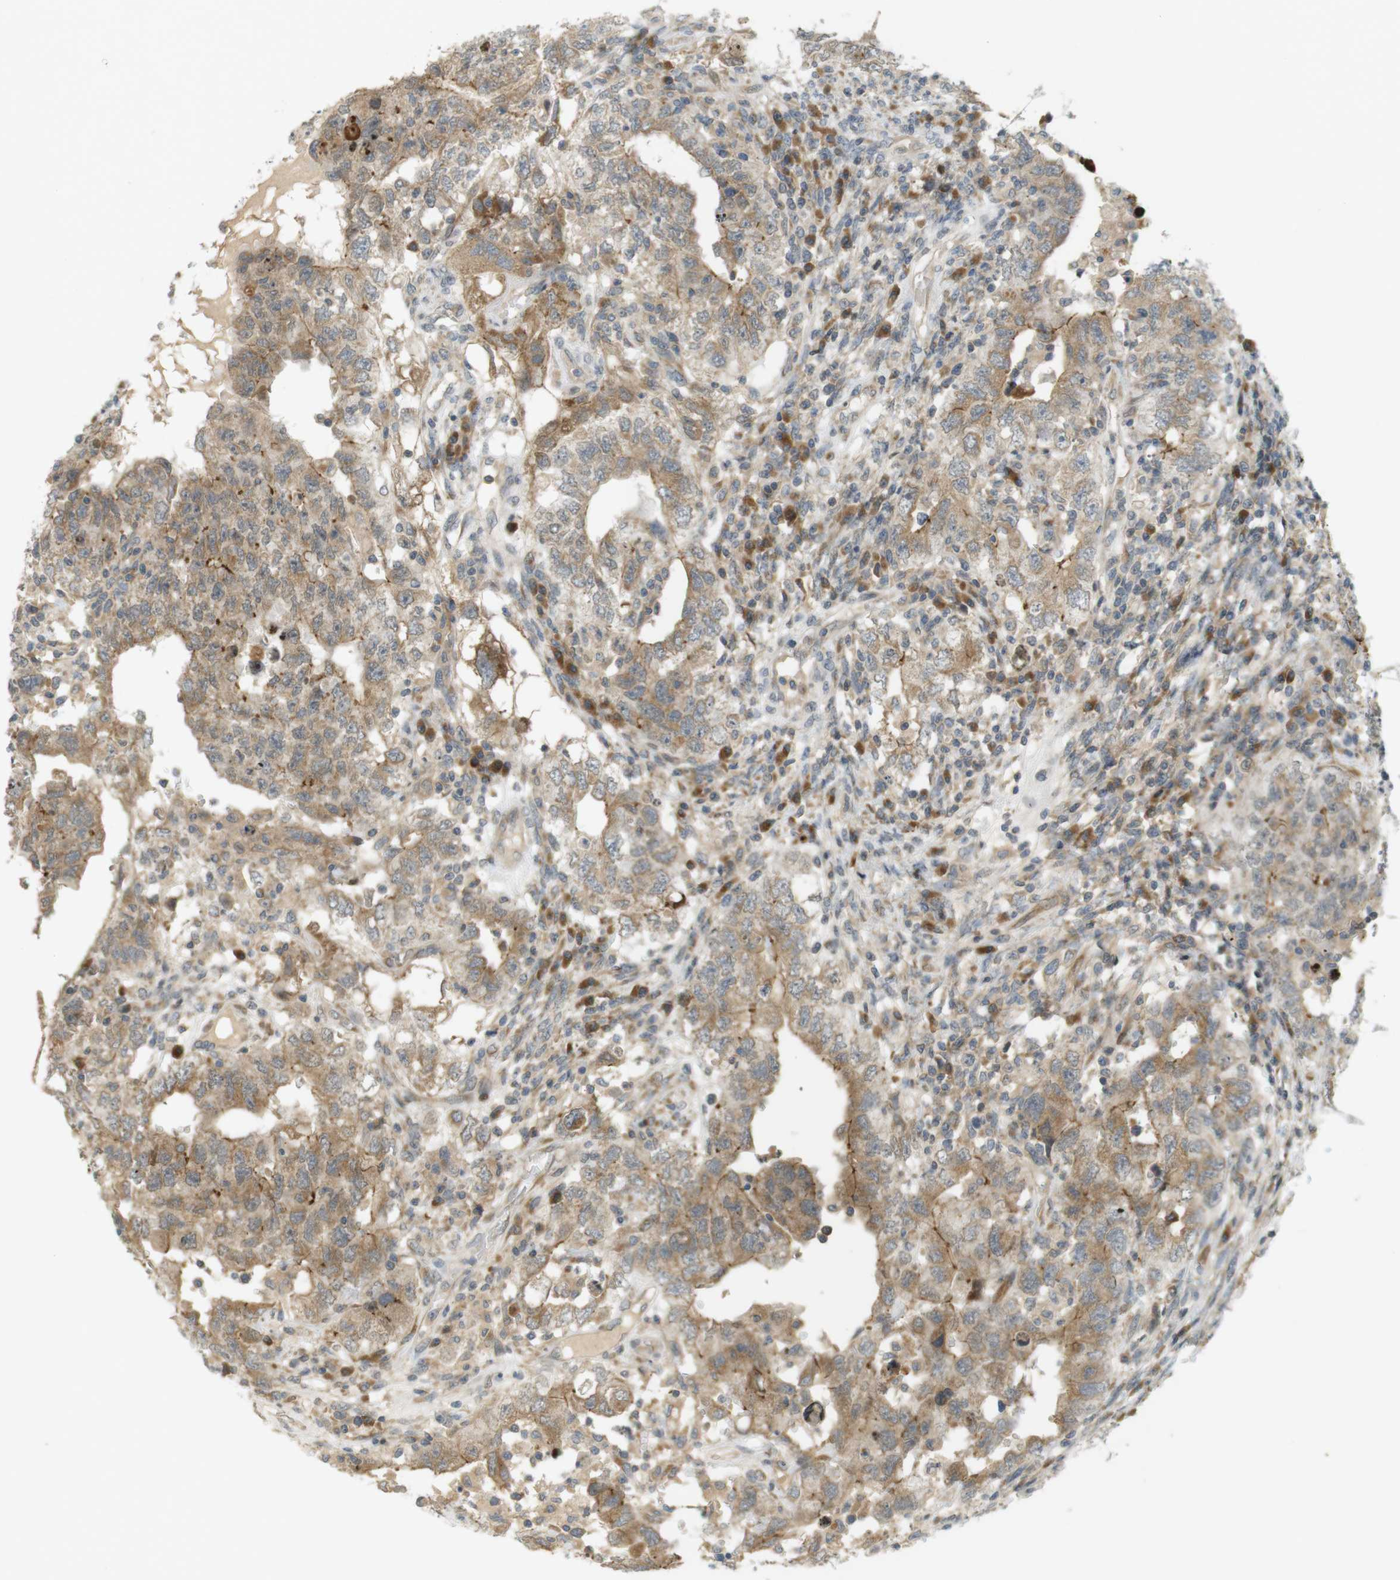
{"staining": {"intensity": "moderate", "quantity": ">75%", "location": "cytoplasmic/membranous"}, "tissue": "testis cancer", "cell_type": "Tumor cells", "image_type": "cancer", "snomed": [{"axis": "morphology", "description": "Carcinoma, Embryonal, NOS"}, {"axis": "topography", "description": "Testis"}], "caption": "Immunohistochemistry histopathology image of neoplastic tissue: testis cancer (embryonal carcinoma) stained using immunohistochemistry (IHC) displays medium levels of moderate protein expression localized specifically in the cytoplasmic/membranous of tumor cells, appearing as a cytoplasmic/membranous brown color.", "gene": "CLRN3", "patient": {"sex": "male", "age": 26}}